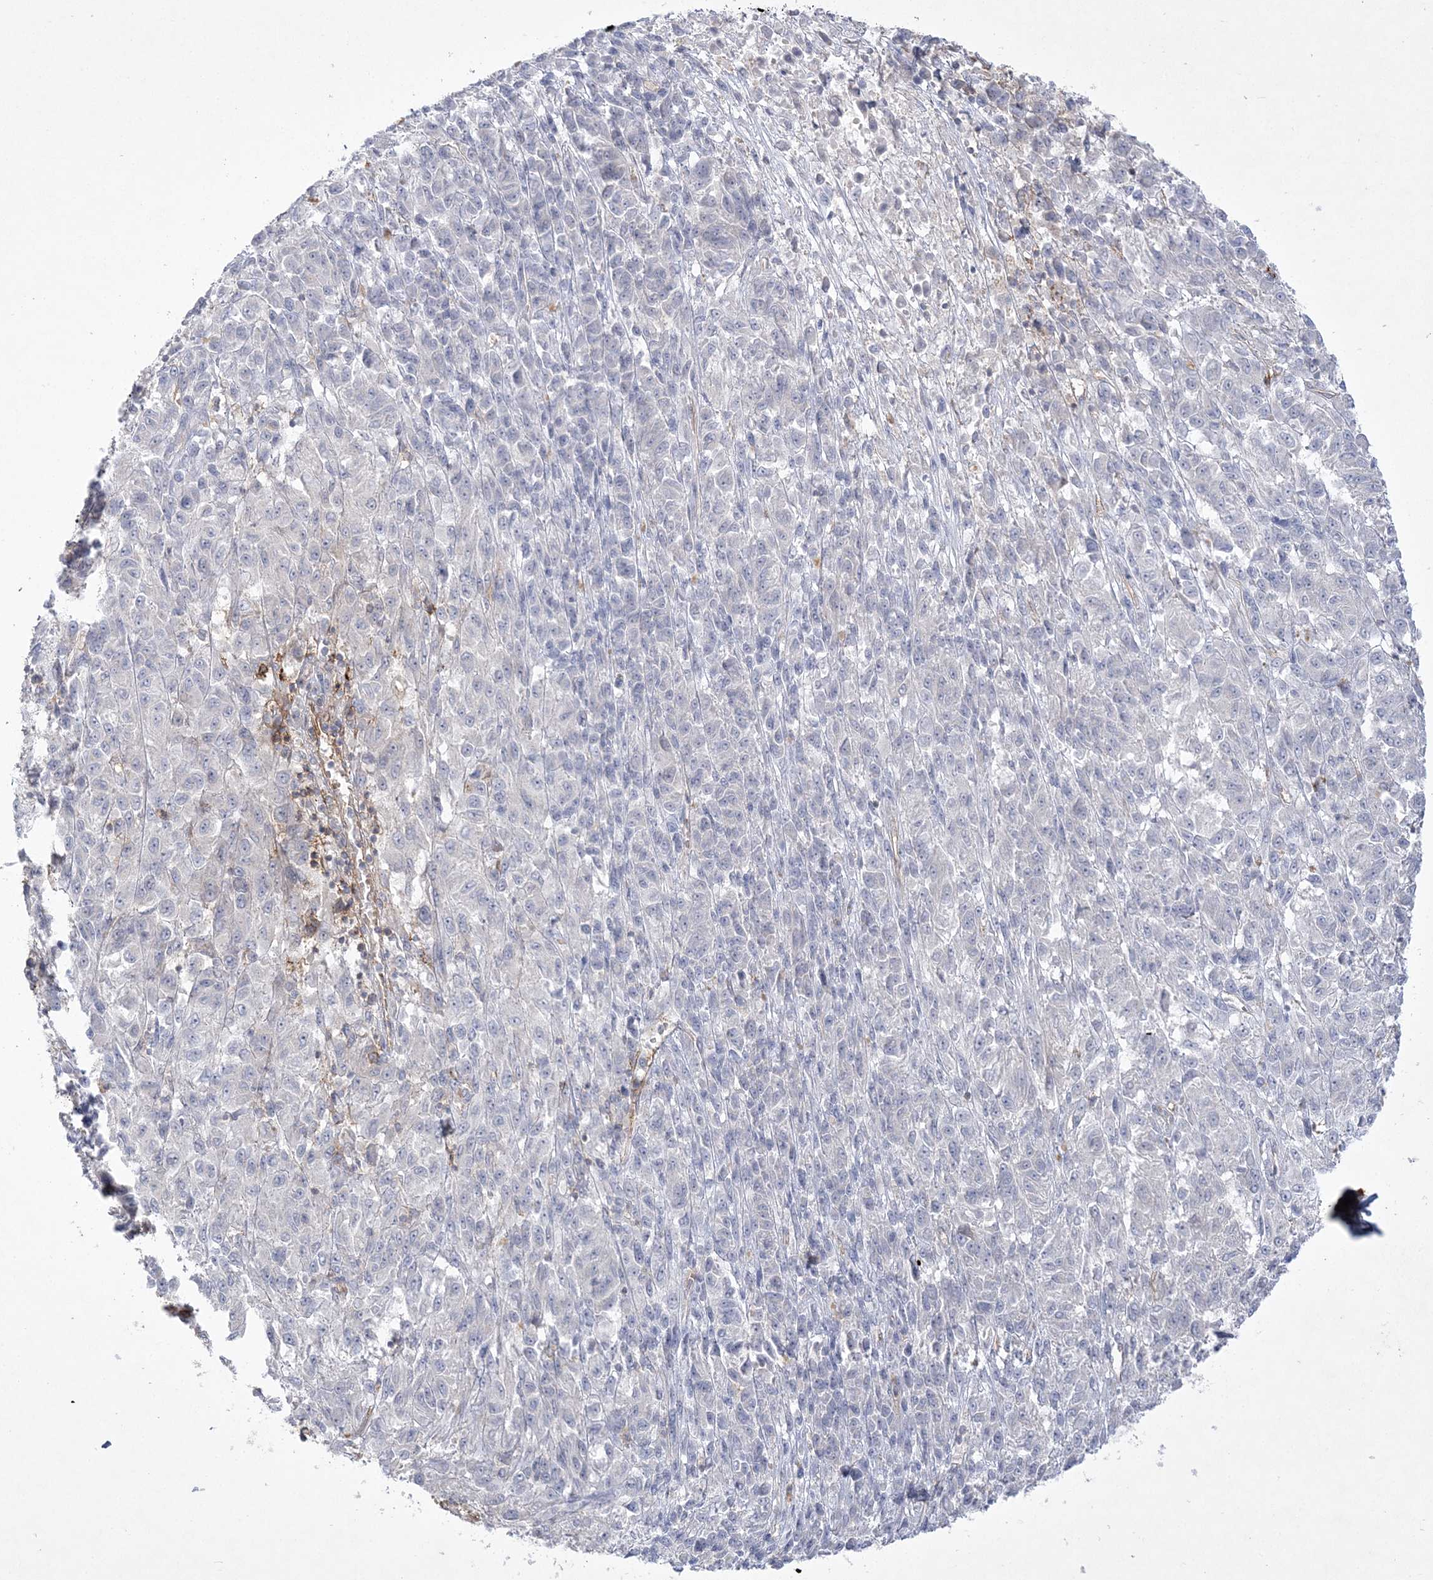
{"staining": {"intensity": "negative", "quantity": "none", "location": "none"}, "tissue": "melanoma", "cell_type": "Tumor cells", "image_type": "cancer", "snomed": [{"axis": "morphology", "description": "Malignant melanoma, Metastatic site"}, {"axis": "topography", "description": "Lung"}], "caption": "Protein analysis of malignant melanoma (metastatic site) shows no significant expression in tumor cells.", "gene": "ADAMTS12", "patient": {"sex": "male", "age": 64}}